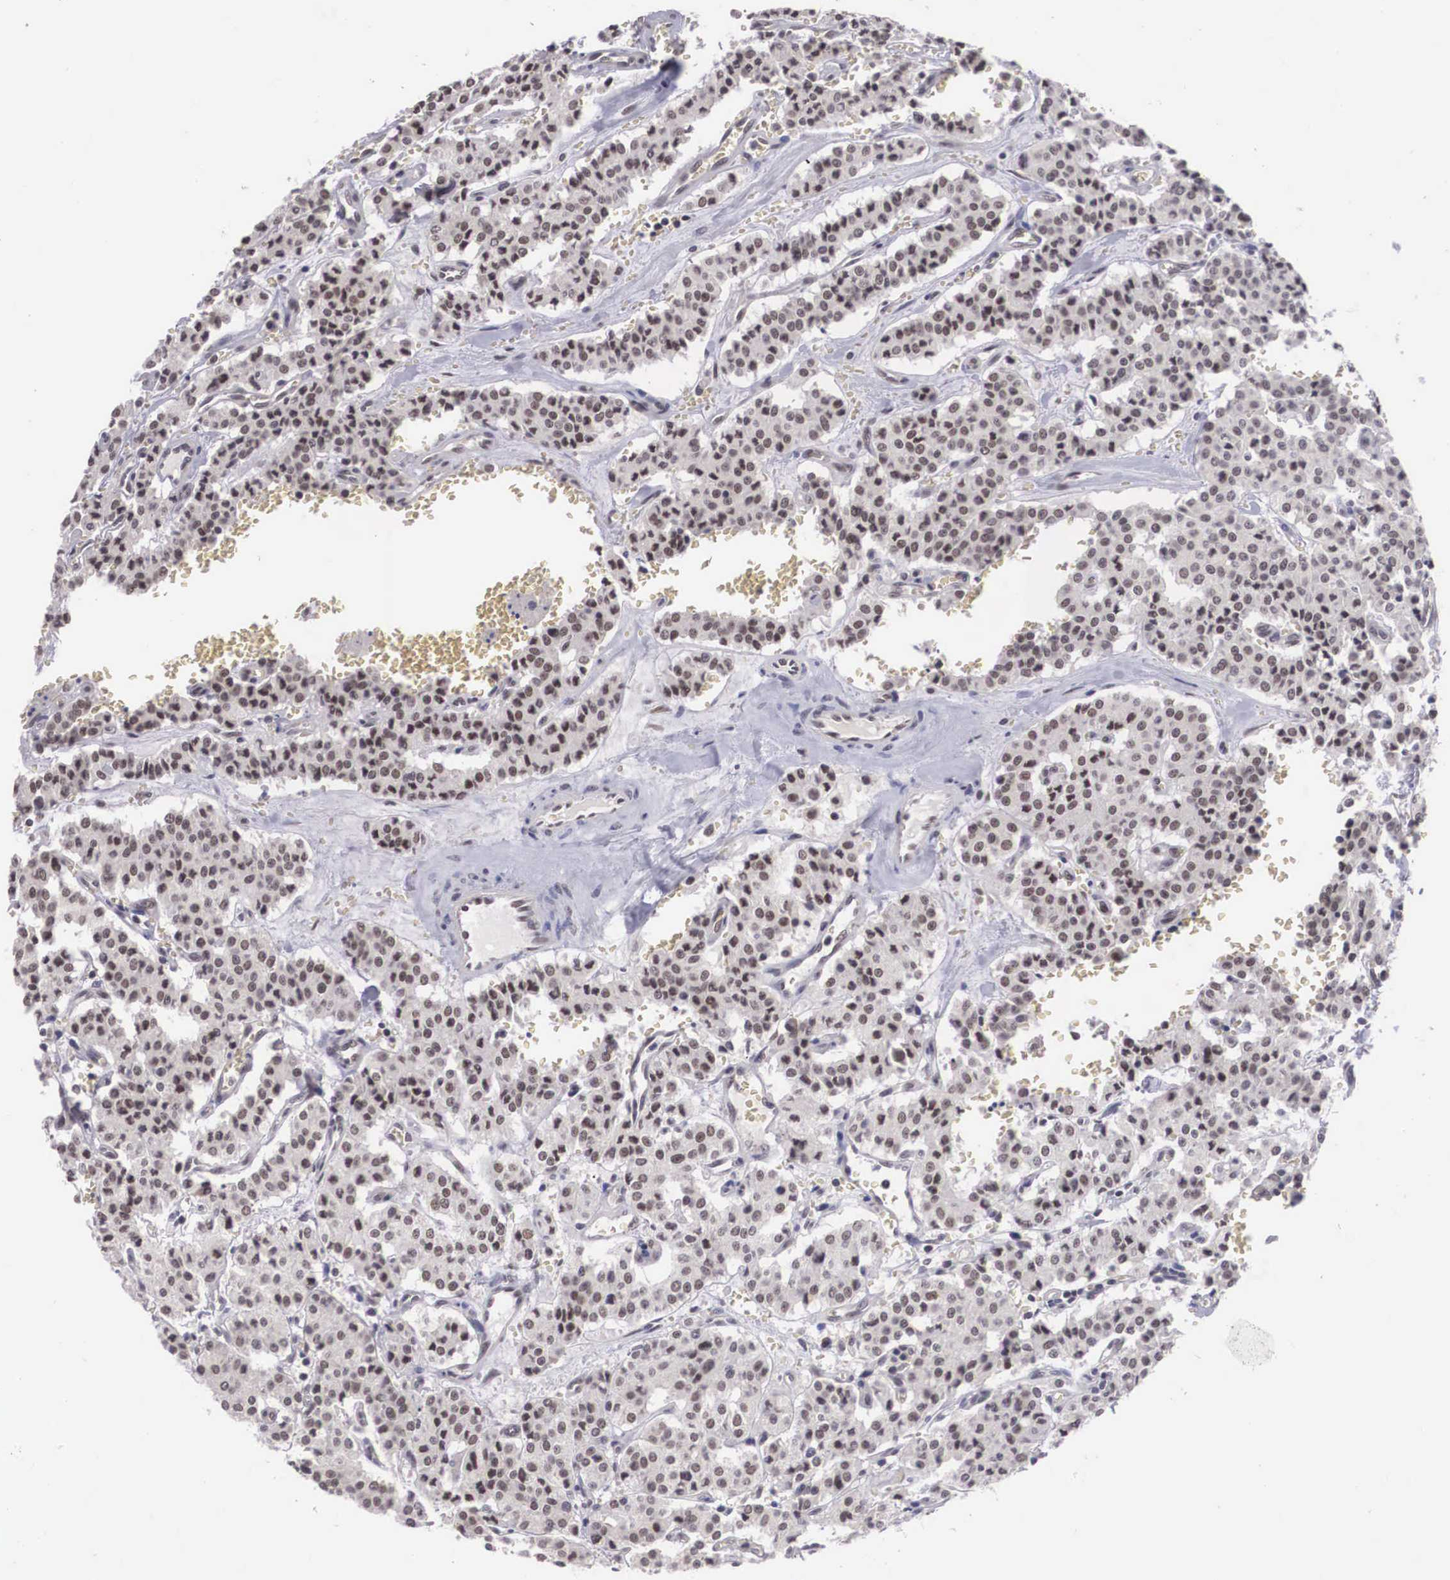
{"staining": {"intensity": "weak", "quantity": ">75%", "location": "nuclear"}, "tissue": "carcinoid", "cell_type": "Tumor cells", "image_type": "cancer", "snomed": [{"axis": "morphology", "description": "Carcinoid, malignant, NOS"}, {"axis": "topography", "description": "Bronchus"}], "caption": "Immunohistochemical staining of malignant carcinoid reveals weak nuclear protein staining in approximately >75% of tumor cells.", "gene": "ZNF275", "patient": {"sex": "male", "age": 55}}